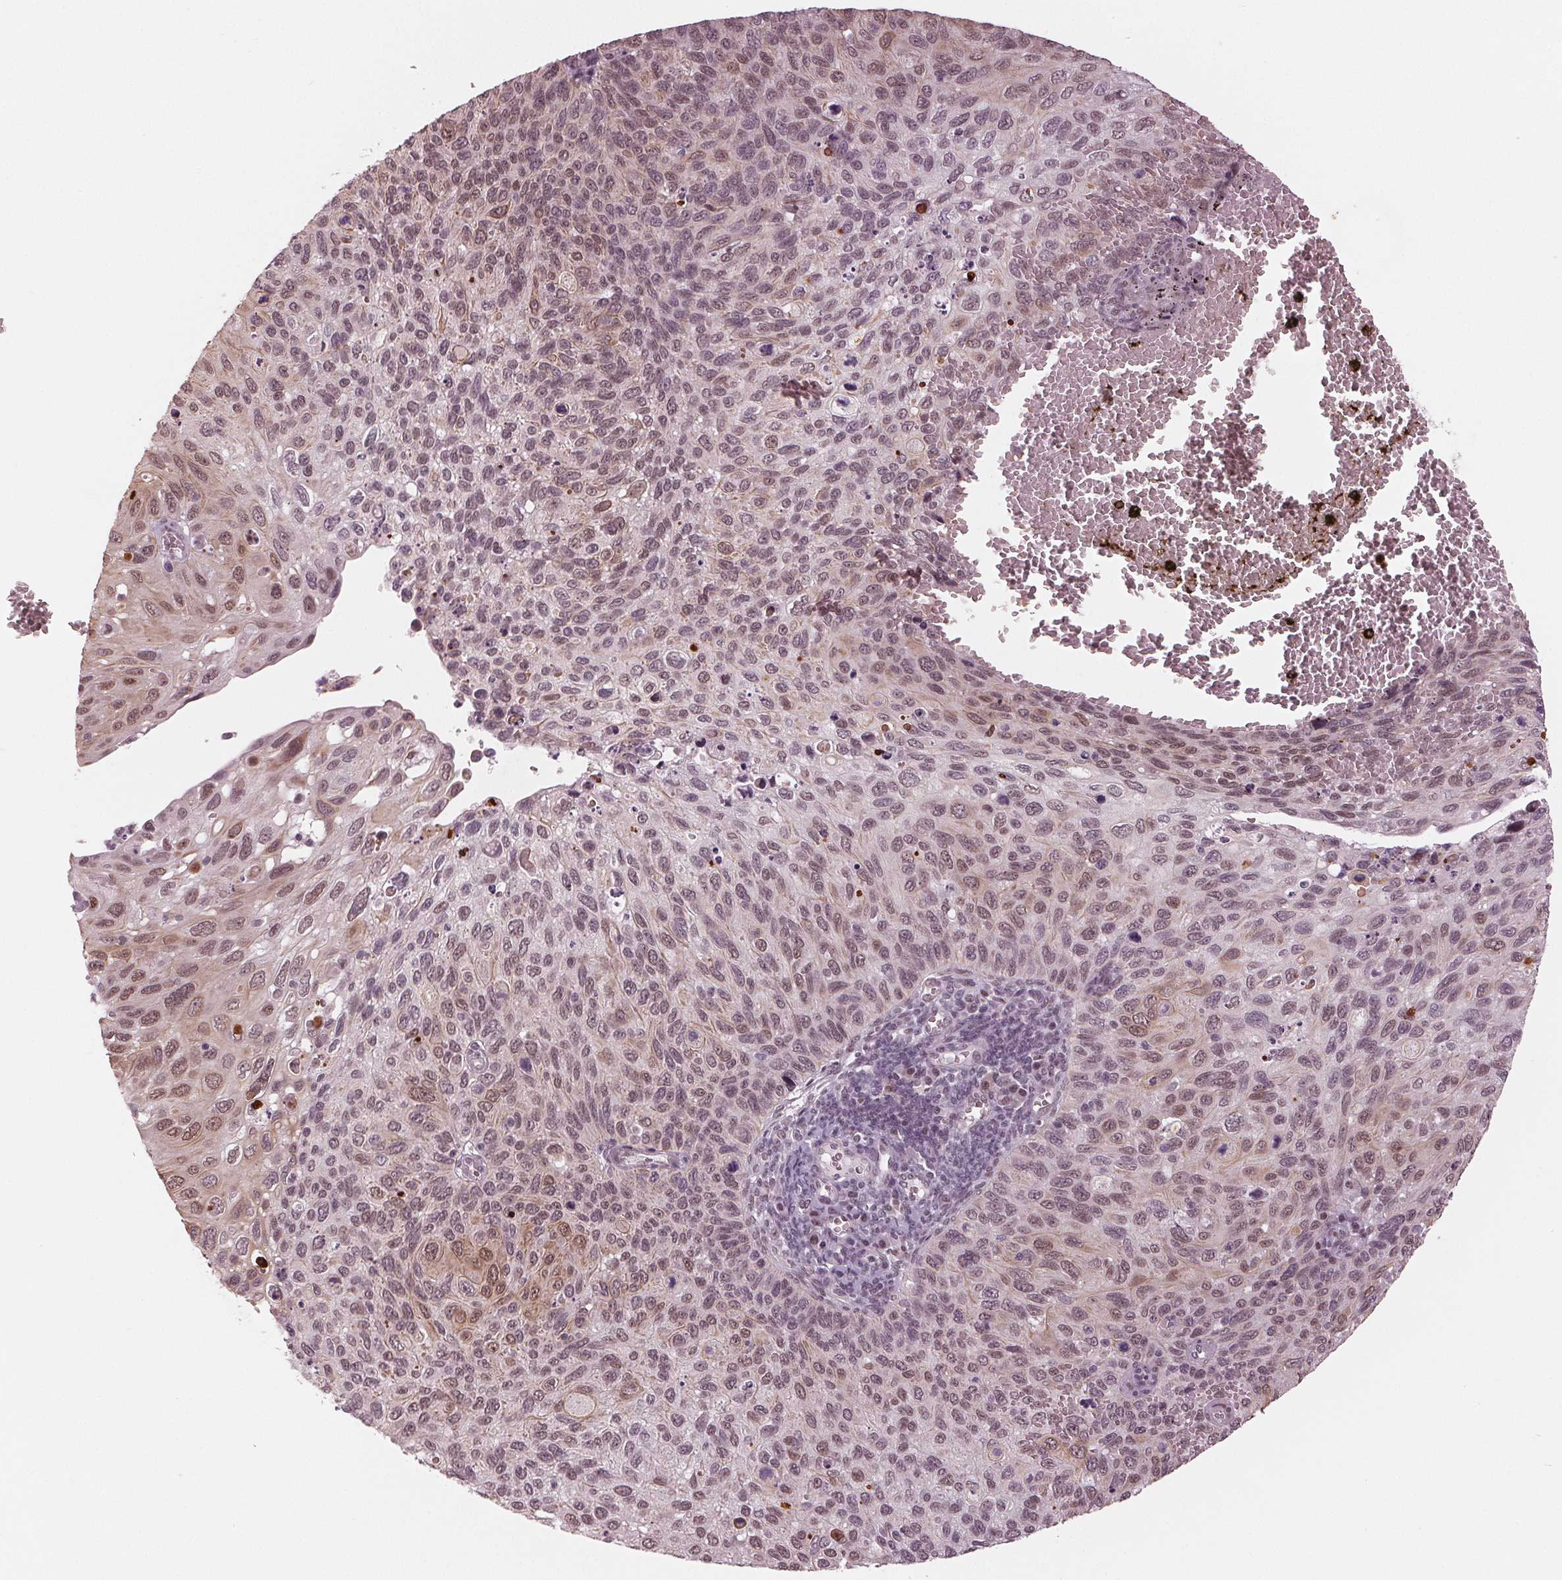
{"staining": {"intensity": "weak", "quantity": "25%-75%", "location": "nuclear"}, "tissue": "cervical cancer", "cell_type": "Tumor cells", "image_type": "cancer", "snomed": [{"axis": "morphology", "description": "Squamous cell carcinoma, NOS"}, {"axis": "topography", "description": "Cervix"}], "caption": "This image displays immunohistochemistry (IHC) staining of cervical squamous cell carcinoma, with low weak nuclear staining in about 25%-75% of tumor cells.", "gene": "DNMT3L", "patient": {"sex": "female", "age": 70}}